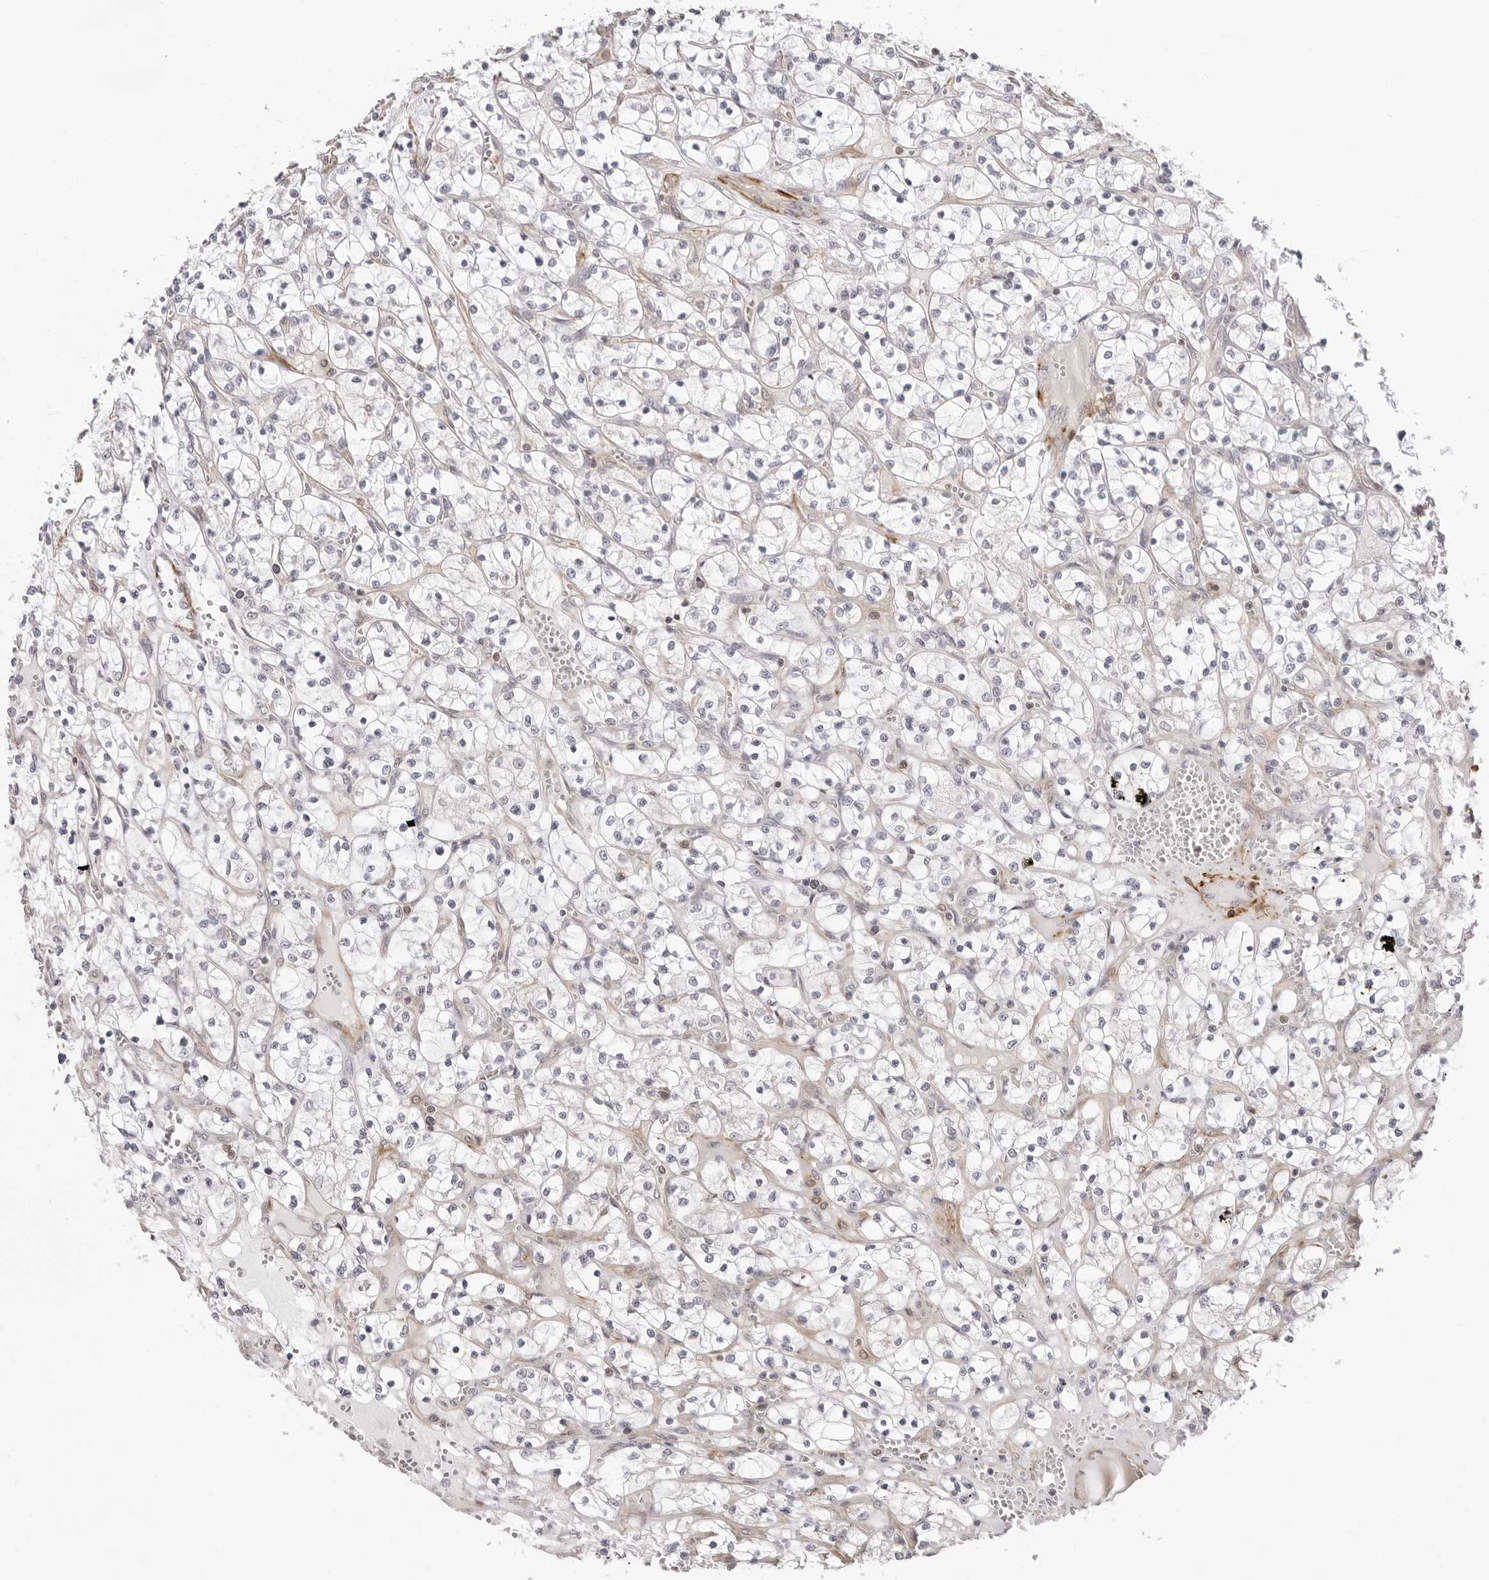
{"staining": {"intensity": "negative", "quantity": "none", "location": "none"}, "tissue": "renal cancer", "cell_type": "Tumor cells", "image_type": "cancer", "snomed": [{"axis": "morphology", "description": "Adenocarcinoma, NOS"}, {"axis": "topography", "description": "Kidney"}], "caption": "Human renal adenocarcinoma stained for a protein using IHC demonstrates no positivity in tumor cells.", "gene": "UNK", "patient": {"sex": "female", "age": 69}}